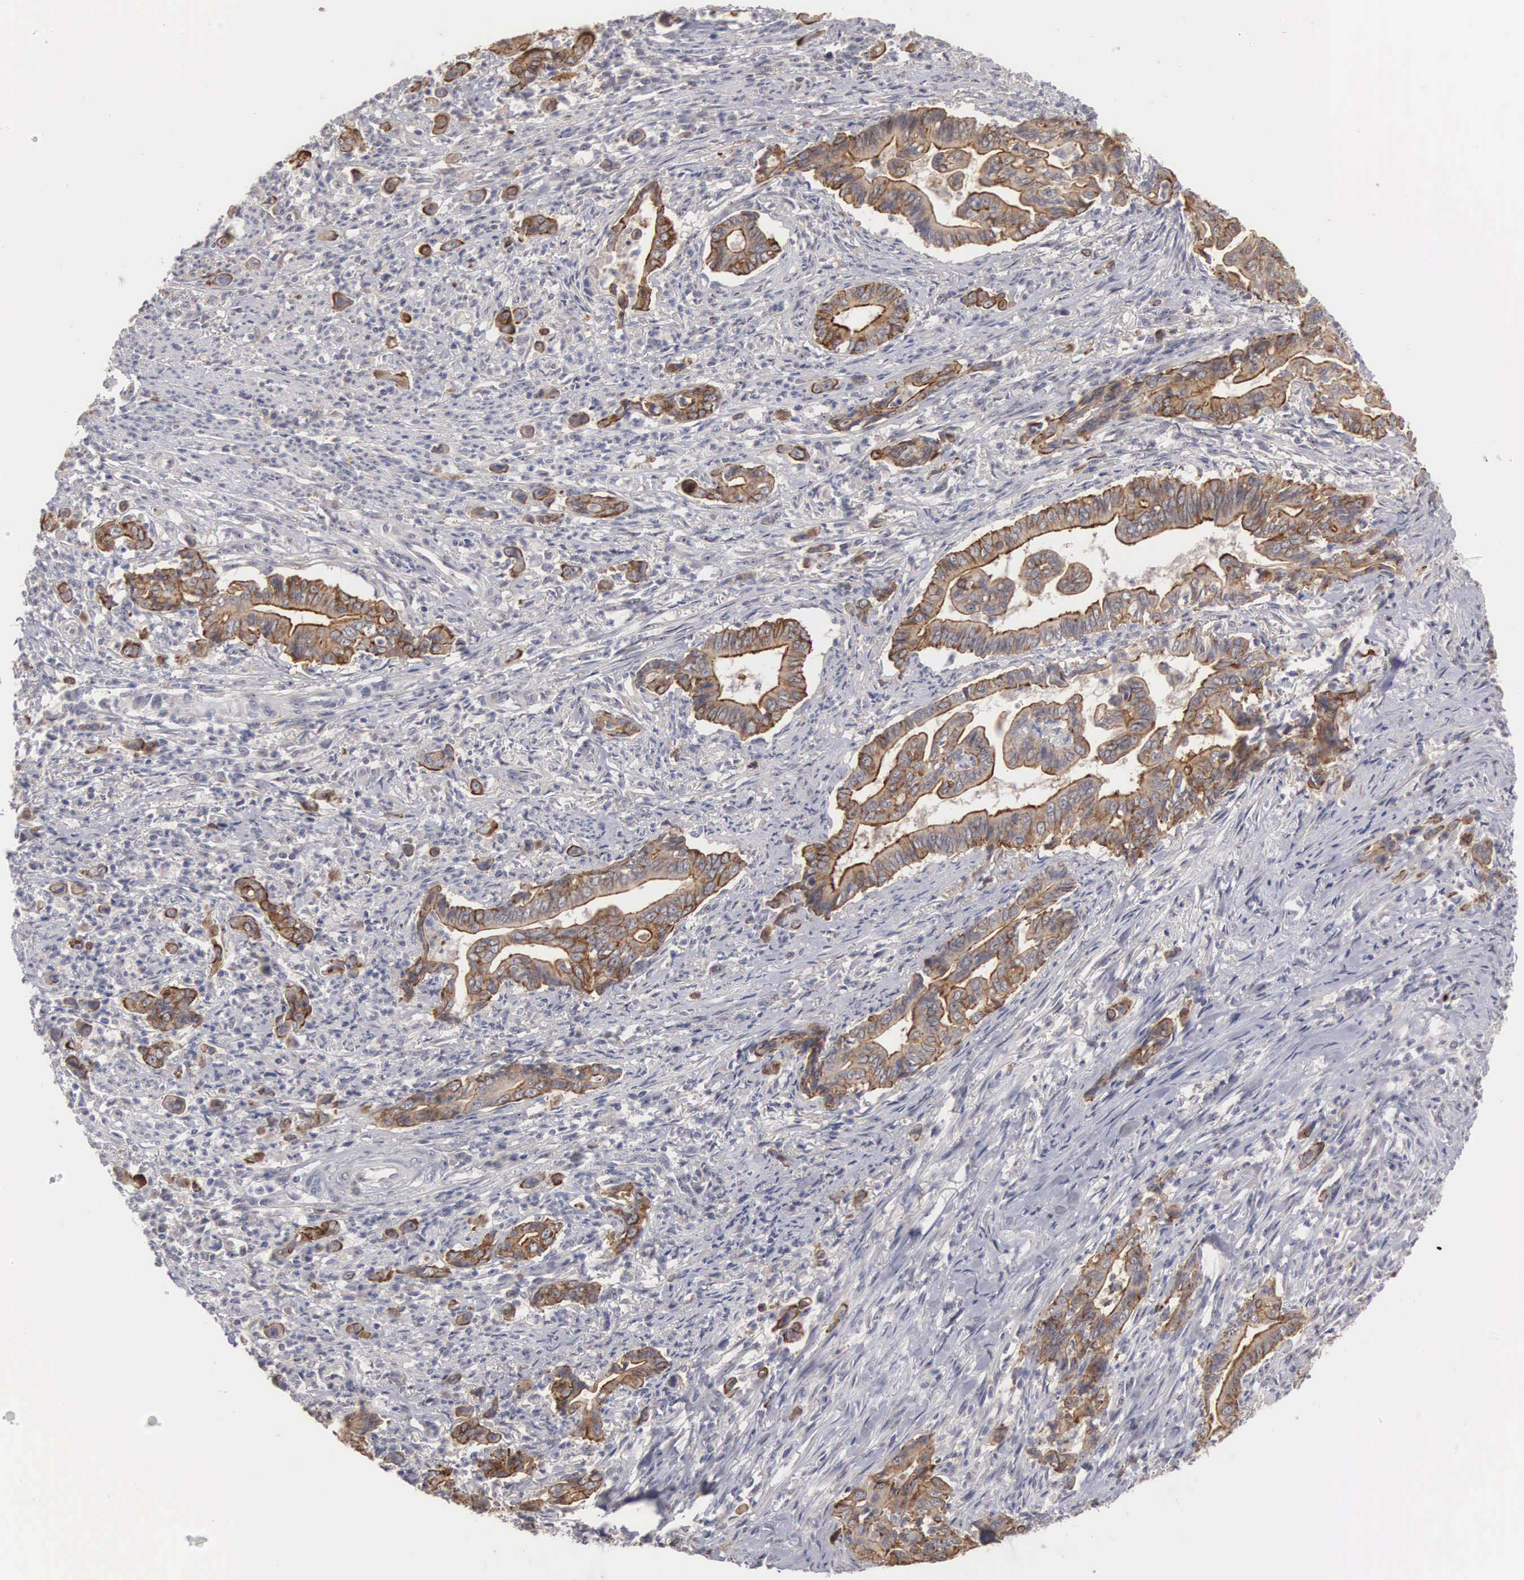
{"staining": {"intensity": "moderate", "quantity": ">75%", "location": "cytoplasmic/membranous,nuclear"}, "tissue": "stomach cancer", "cell_type": "Tumor cells", "image_type": "cancer", "snomed": [{"axis": "morphology", "description": "Adenocarcinoma, NOS"}, {"axis": "topography", "description": "Stomach"}], "caption": "IHC (DAB) staining of human stomach cancer (adenocarcinoma) reveals moderate cytoplasmic/membranous and nuclear protein positivity in about >75% of tumor cells.", "gene": "AMN", "patient": {"sex": "female", "age": 76}}